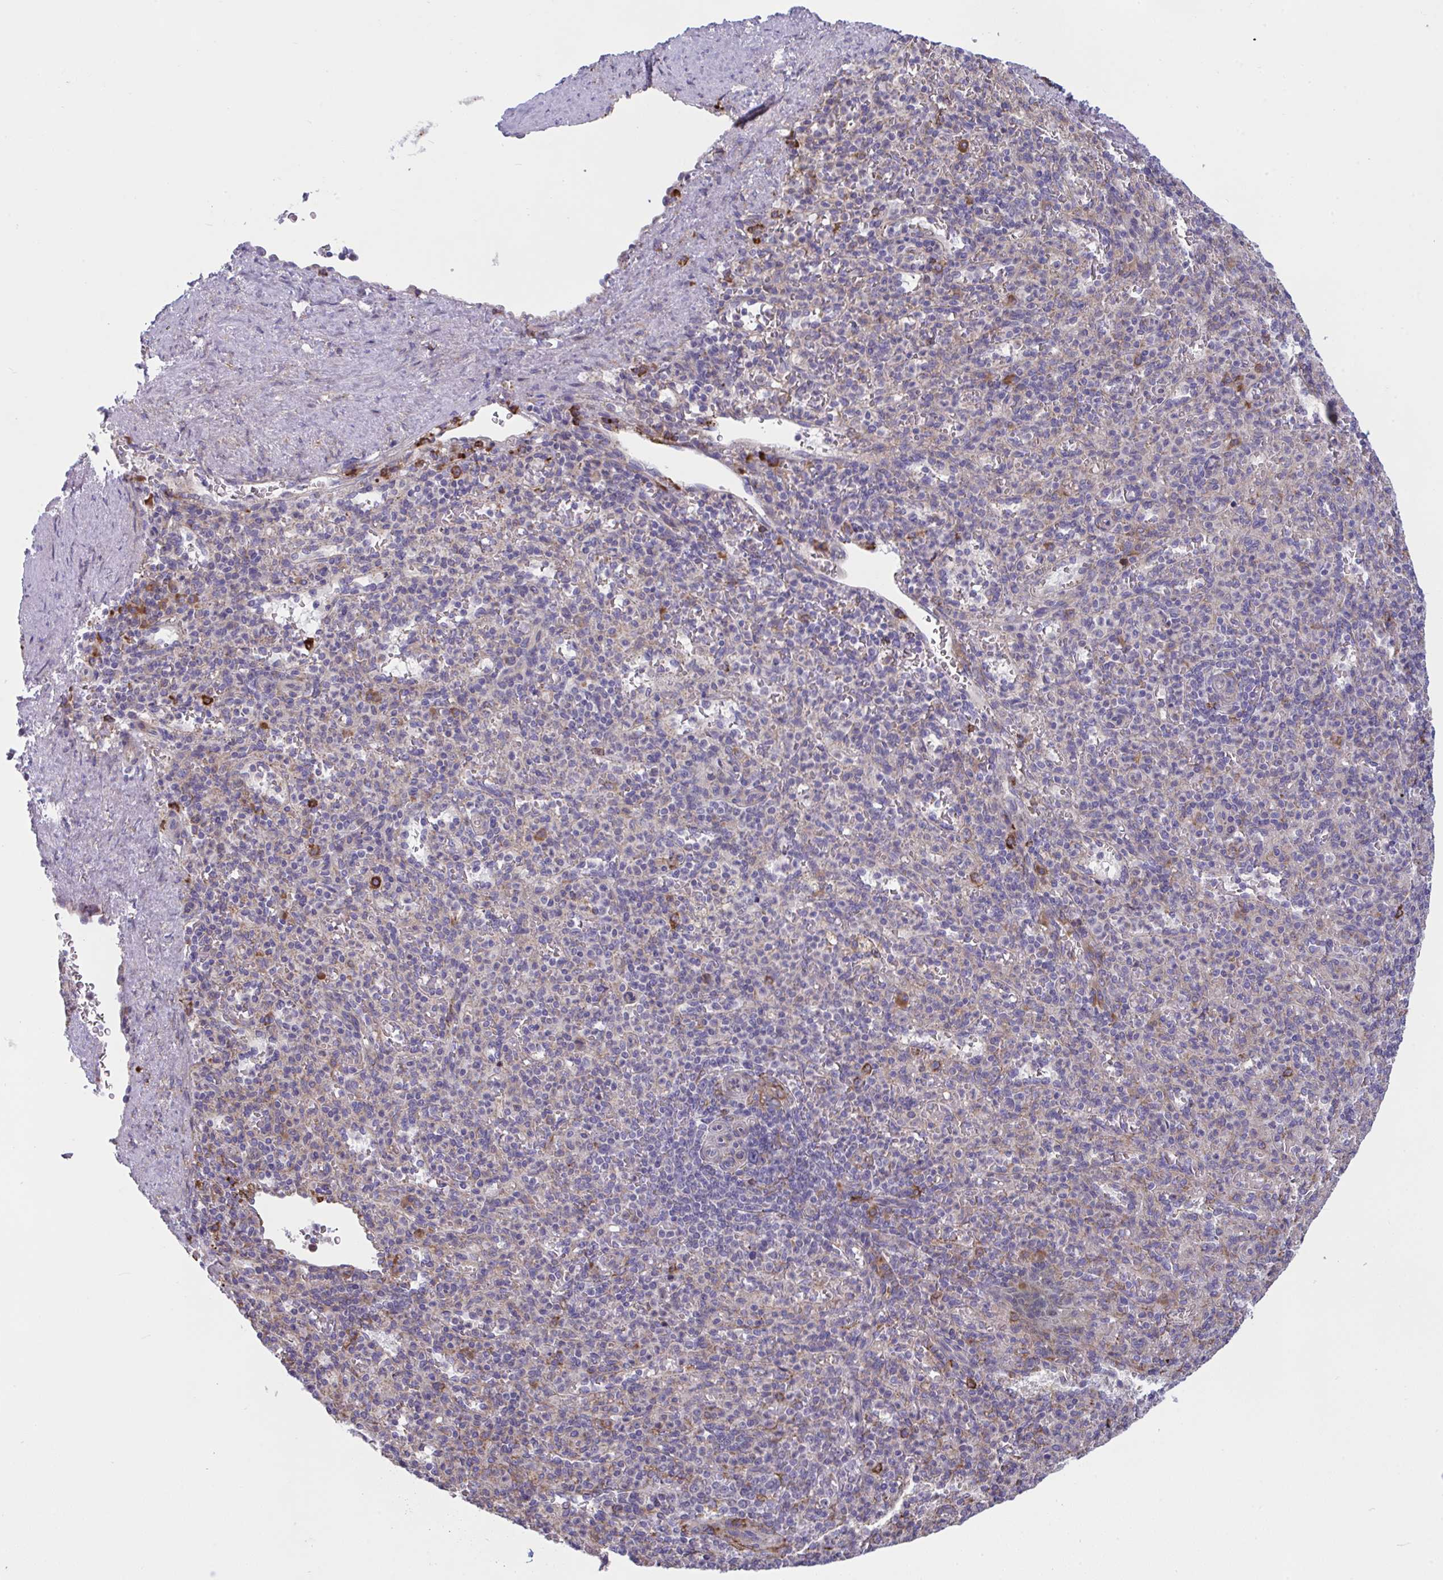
{"staining": {"intensity": "moderate", "quantity": "<25%", "location": "cytoplasmic/membranous"}, "tissue": "spleen", "cell_type": "Cells in red pulp", "image_type": "normal", "snomed": [{"axis": "morphology", "description": "Normal tissue, NOS"}, {"axis": "topography", "description": "Spleen"}], "caption": "Spleen stained for a protein (brown) reveals moderate cytoplasmic/membranous positive staining in approximately <25% of cells in red pulp.", "gene": "MYMK", "patient": {"sex": "female", "age": 74}}